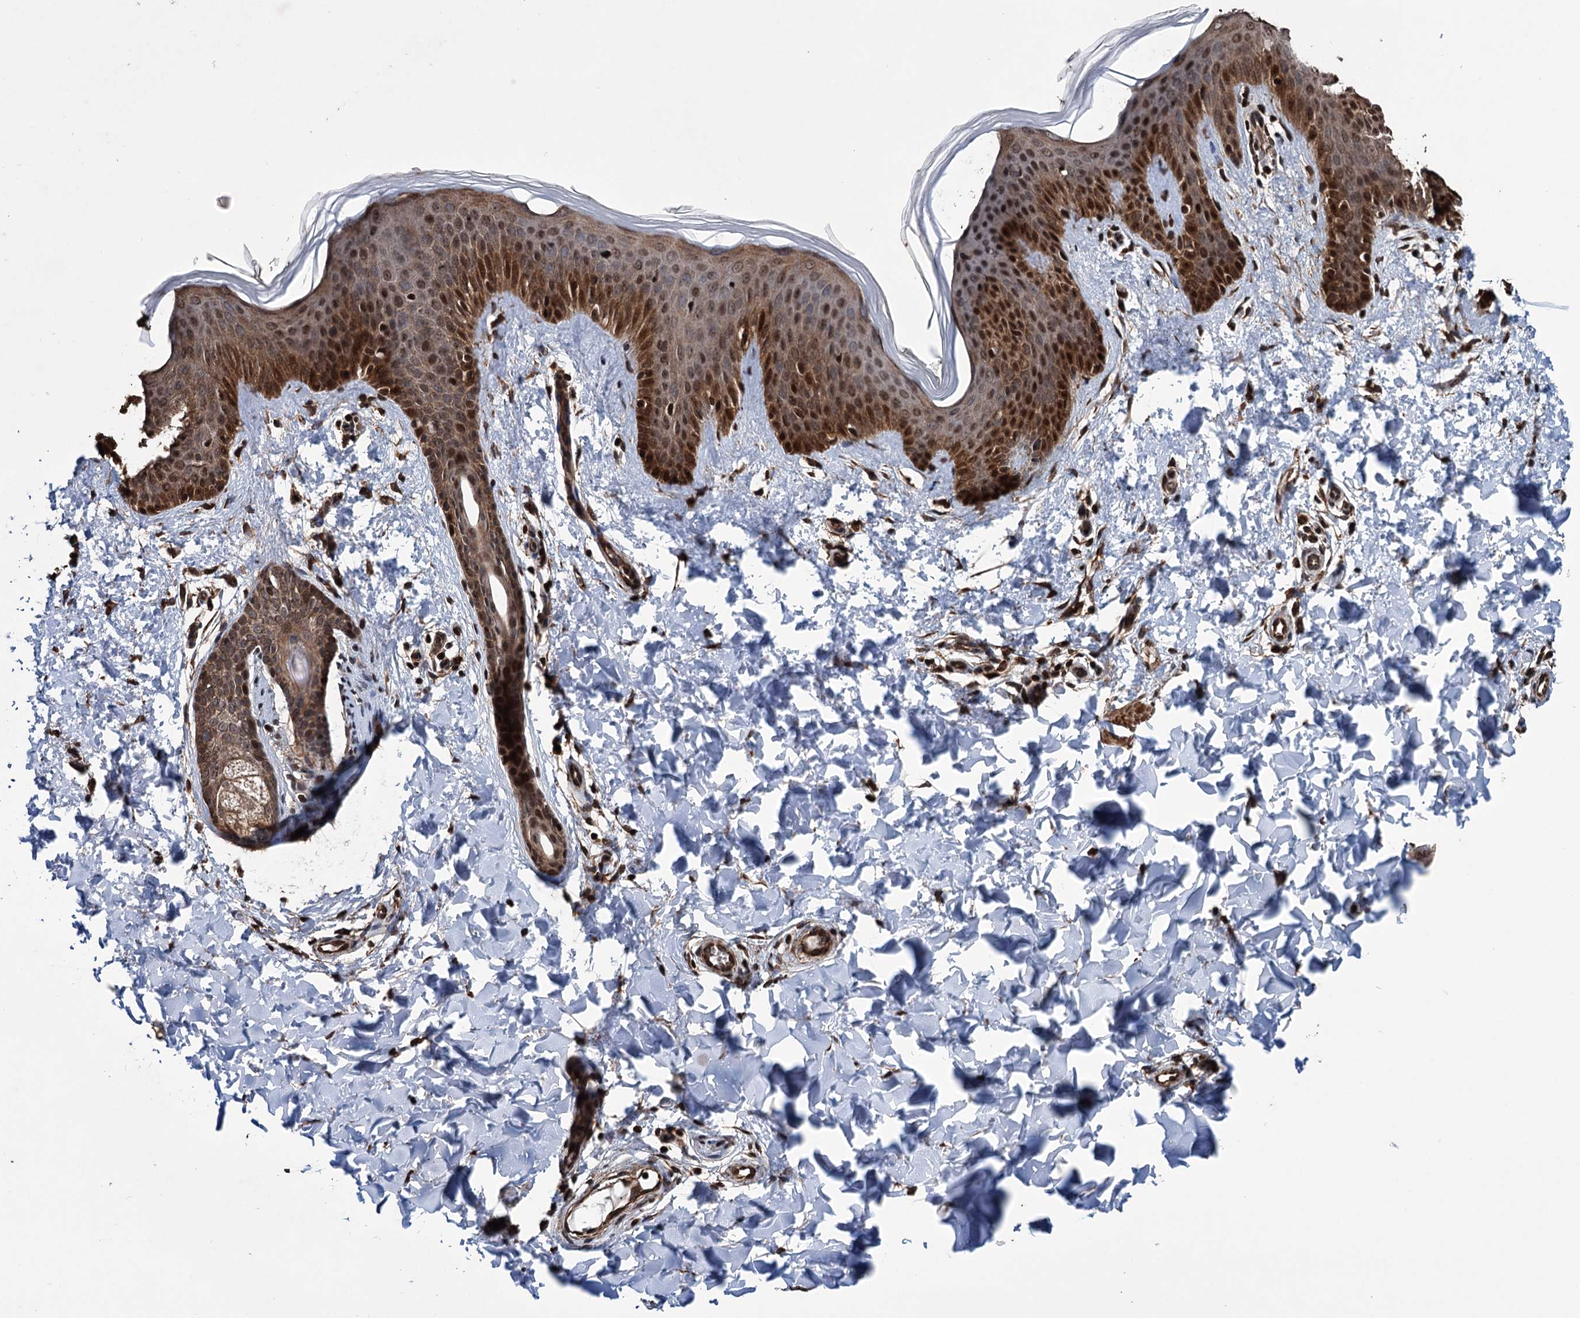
{"staining": {"intensity": "strong", "quantity": ">75%", "location": "cytoplasmic/membranous,nuclear"}, "tissue": "skin", "cell_type": "Fibroblasts", "image_type": "normal", "snomed": [{"axis": "morphology", "description": "Normal tissue, NOS"}, {"axis": "topography", "description": "Skin"}], "caption": "Immunohistochemistry (DAB (3,3'-diaminobenzidine)) staining of benign skin shows strong cytoplasmic/membranous,nuclear protein expression in about >75% of fibroblasts. (brown staining indicates protein expression, while blue staining denotes nuclei).", "gene": "EYA4", "patient": {"sex": "male", "age": 36}}